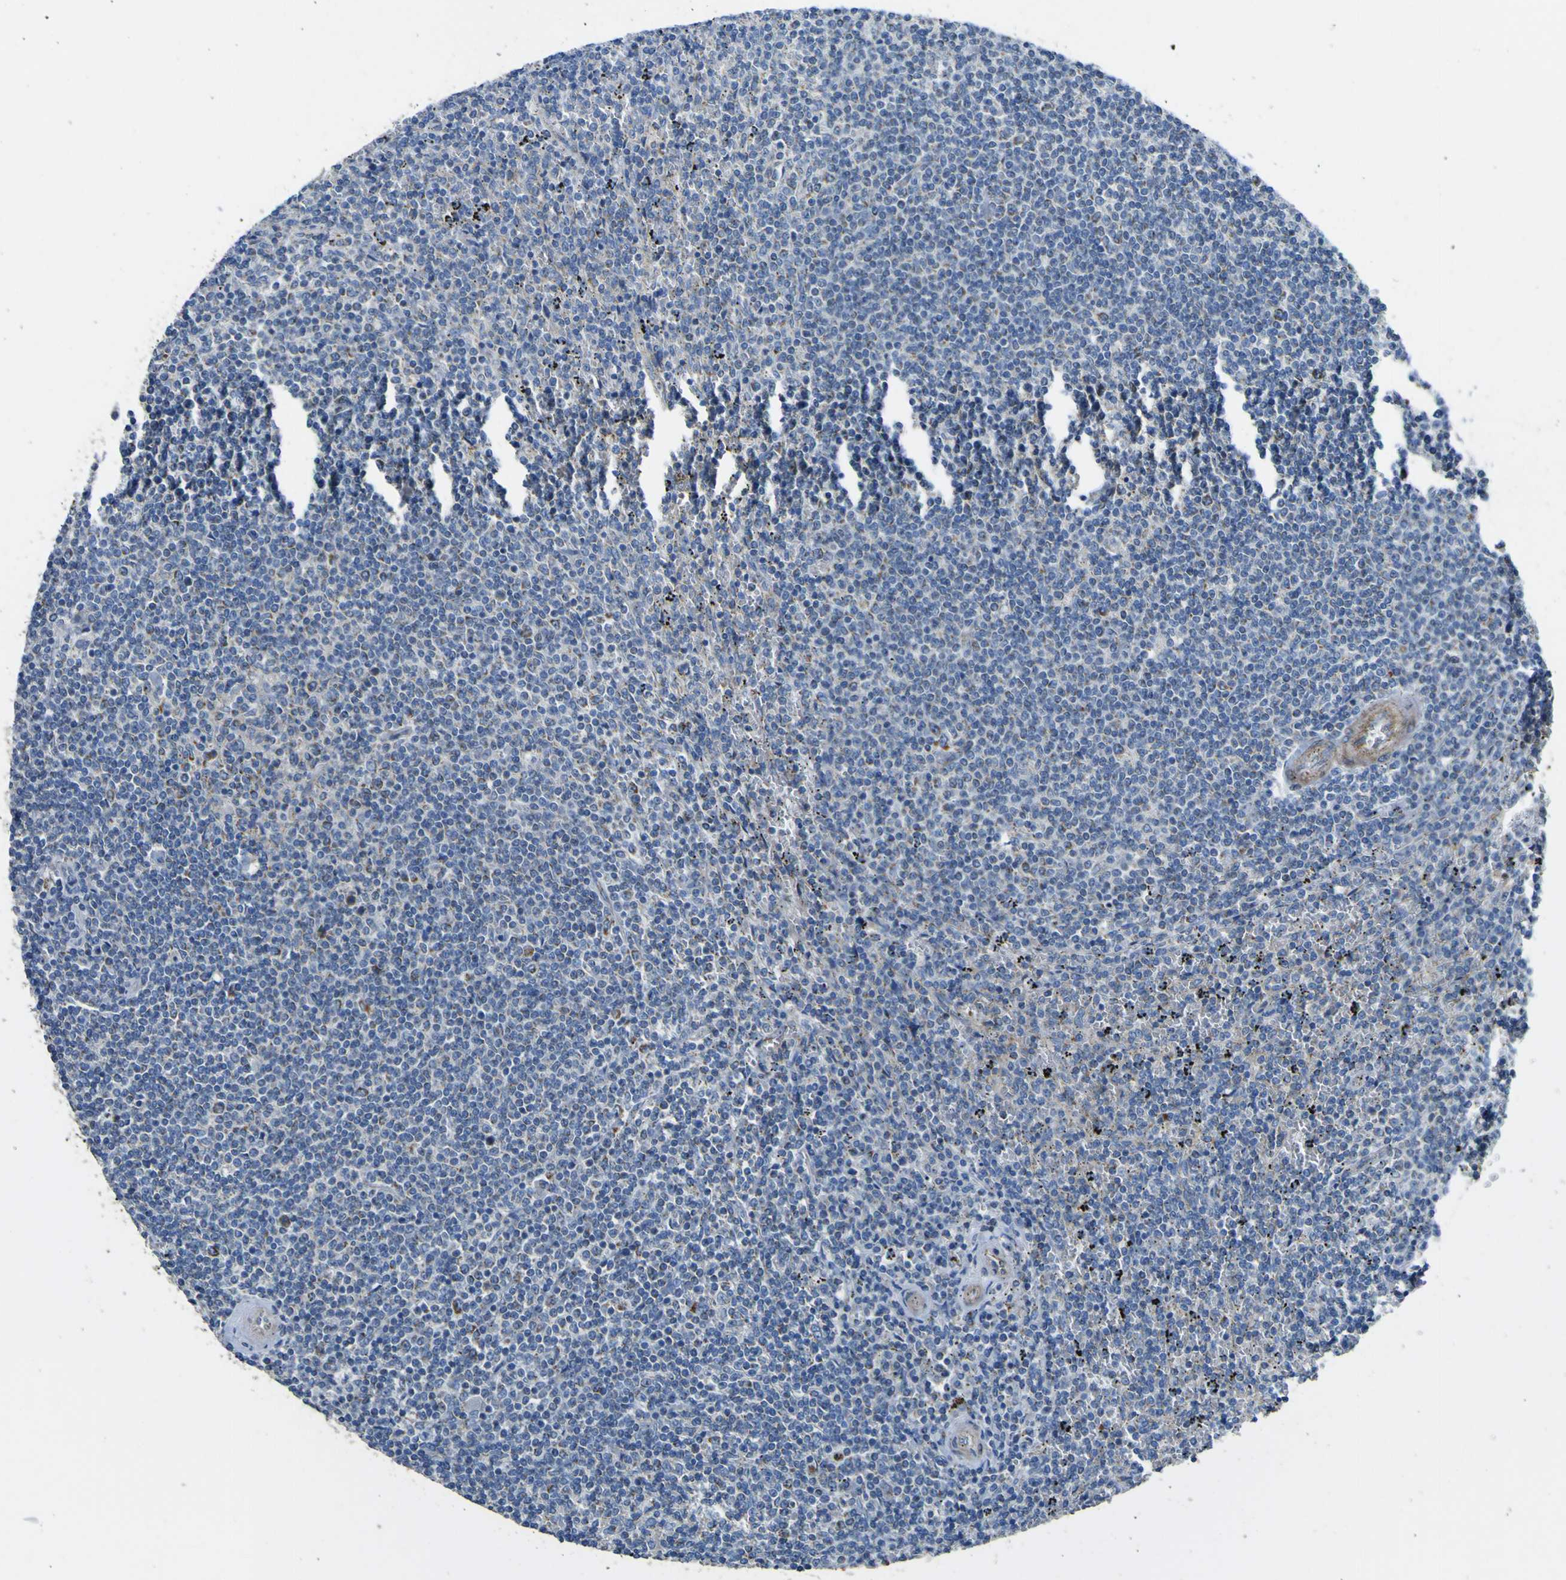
{"staining": {"intensity": "negative", "quantity": "none", "location": "none"}, "tissue": "lymphoma", "cell_type": "Tumor cells", "image_type": "cancer", "snomed": [{"axis": "morphology", "description": "Malignant lymphoma, non-Hodgkin's type, Low grade"}, {"axis": "topography", "description": "Spleen"}], "caption": "A micrograph of lymphoma stained for a protein demonstrates no brown staining in tumor cells. (Brightfield microscopy of DAB IHC at high magnification).", "gene": "ALDH18A1", "patient": {"sex": "female", "age": 50}}